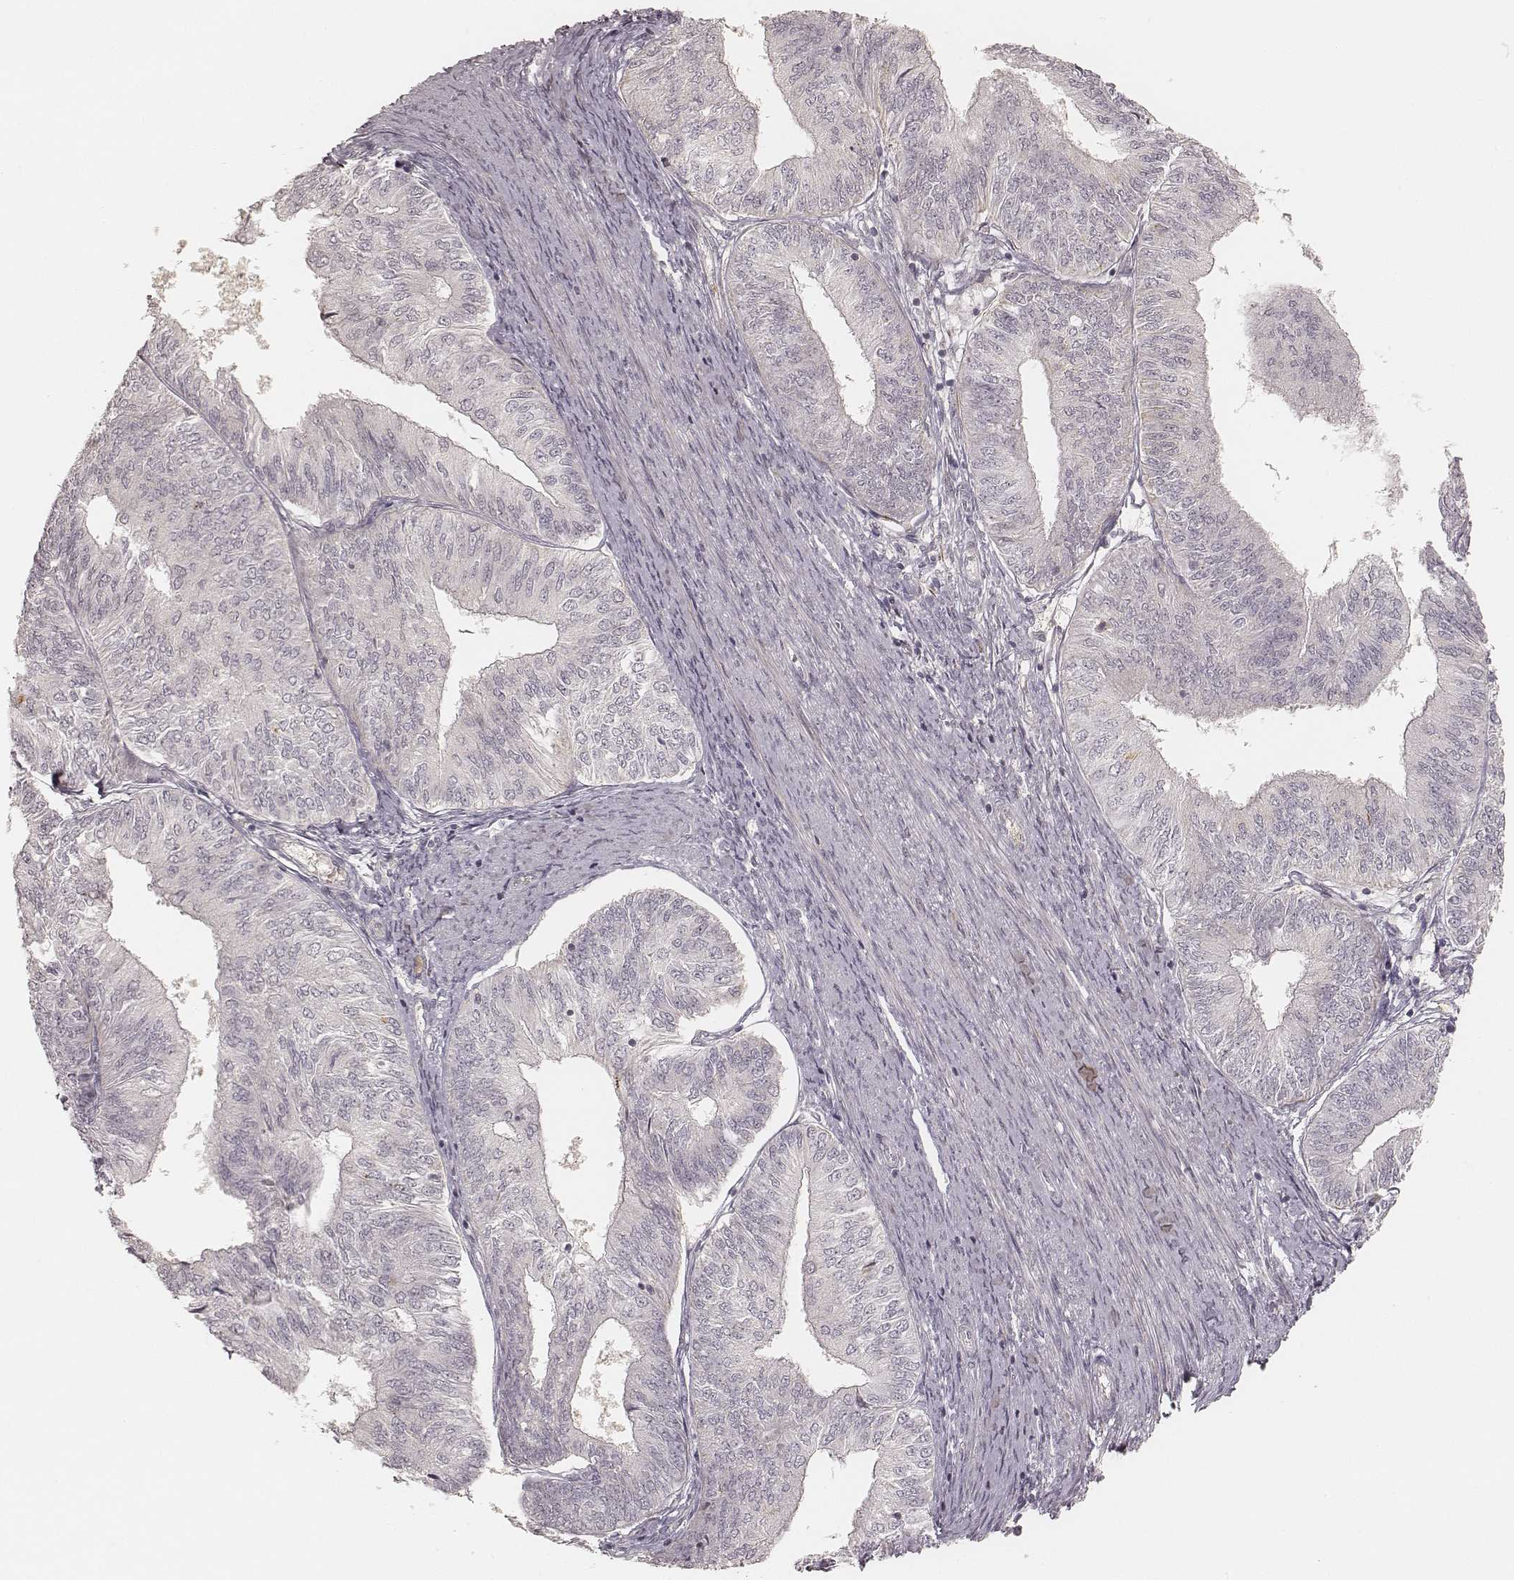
{"staining": {"intensity": "negative", "quantity": "none", "location": "none"}, "tissue": "endometrial cancer", "cell_type": "Tumor cells", "image_type": "cancer", "snomed": [{"axis": "morphology", "description": "Adenocarcinoma, NOS"}, {"axis": "topography", "description": "Endometrium"}], "caption": "High power microscopy histopathology image of an IHC histopathology image of endometrial cancer (adenocarcinoma), revealing no significant staining in tumor cells.", "gene": "GORASP2", "patient": {"sex": "female", "age": 58}}